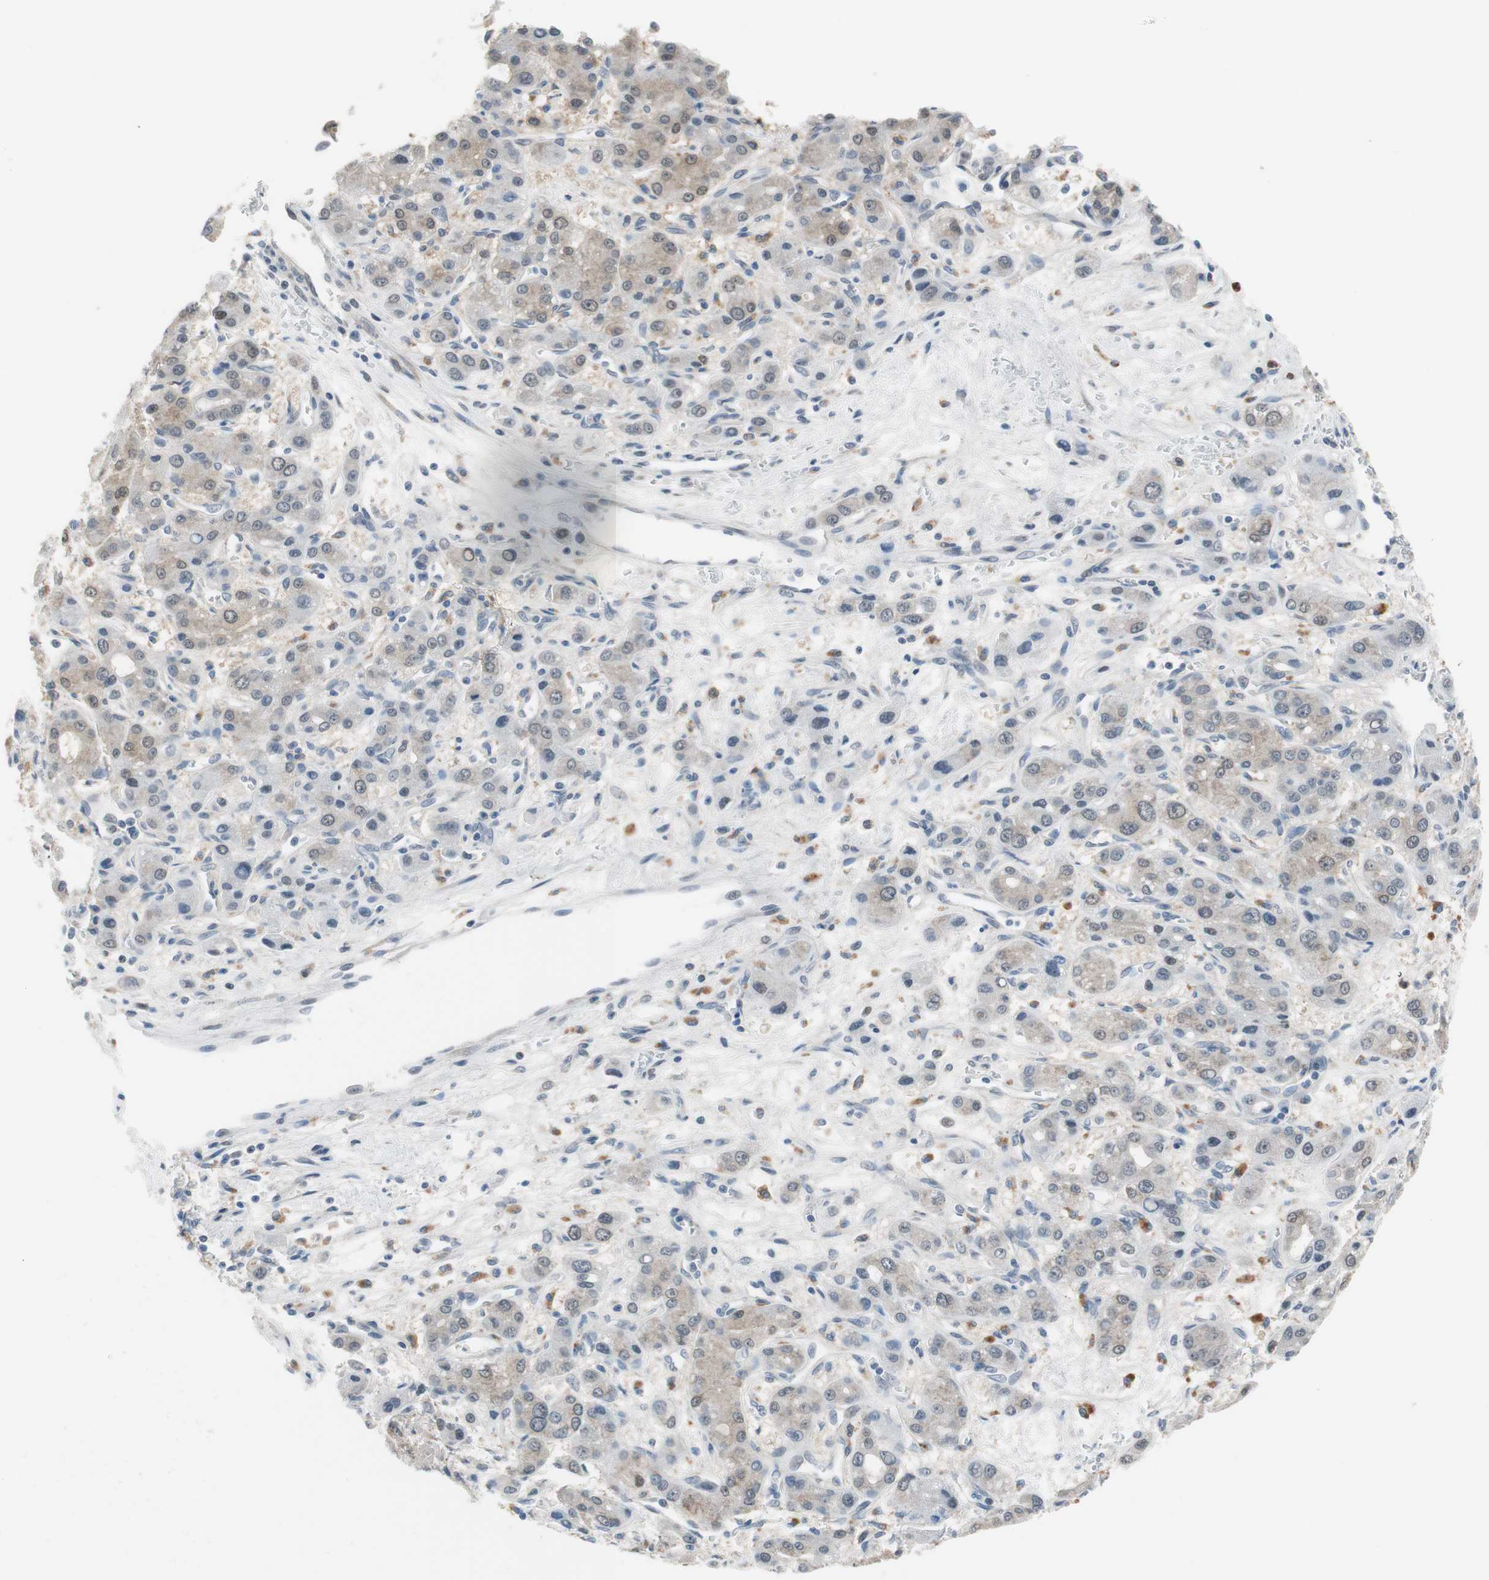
{"staining": {"intensity": "weak", "quantity": "25%-75%", "location": "cytoplasmic/membranous"}, "tissue": "liver cancer", "cell_type": "Tumor cells", "image_type": "cancer", "snomed": [{"axis": "morphology", "description": "Carcinoma, Hepatocellular, NOS"}, {"axis": "topography", "description": "Liver"}], "caption": "Tumor cells reveal weak cytoplasmic/membranous staining in about 25%-75% of cells in liver hepatocellular carcinoma.", "gene": "GRHL1", "patient": {"sex": "male", "age": 55}}